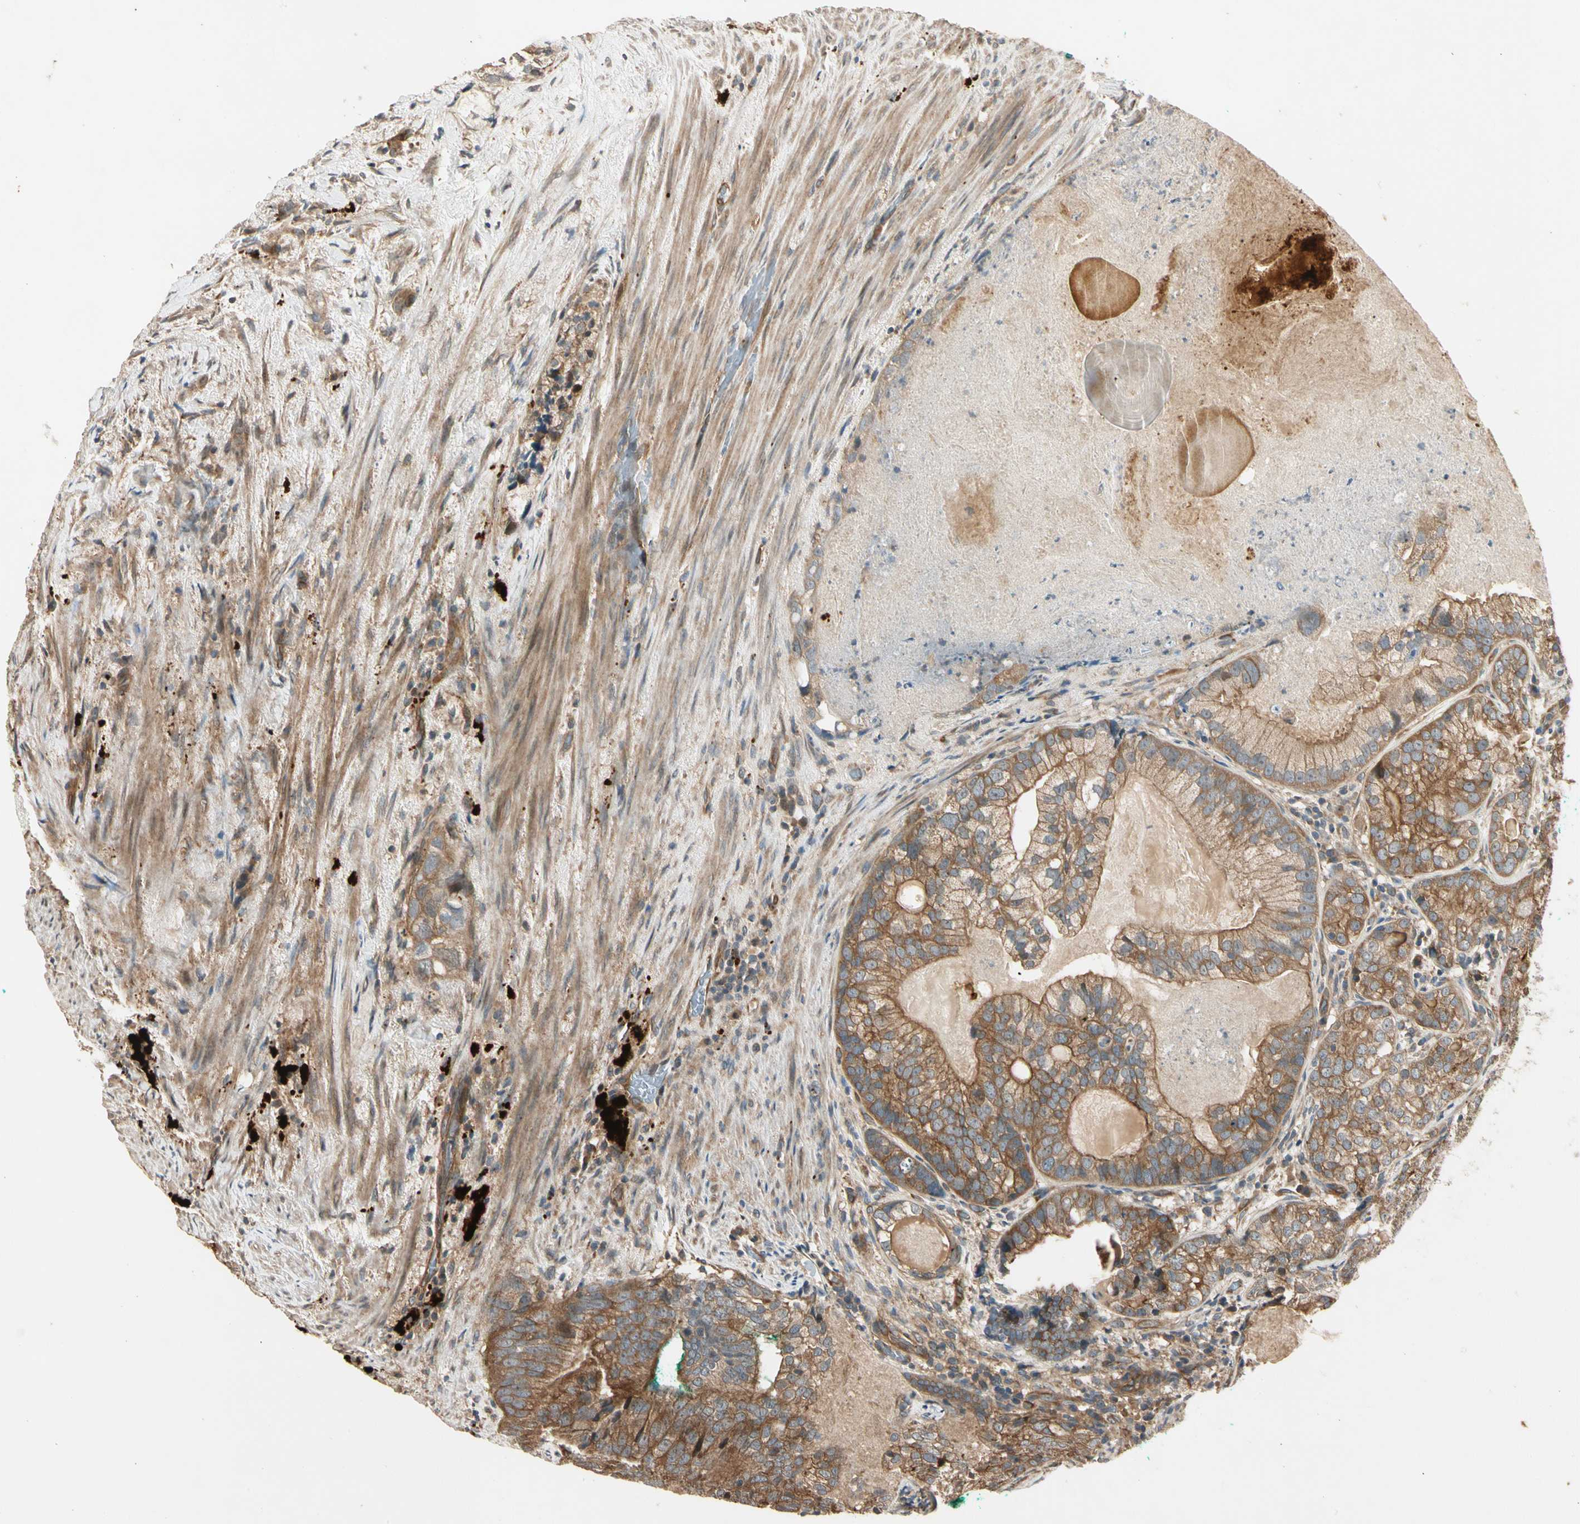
{"staining": {"intensity": "weak", "quantity": ">75%", "location": "cytoplasmic/membranous"}, "tissue": "prostate cancer", "cell_type": "Tumor cells", "image_type": "cancer", "snomed": [{"axis": "morphology", "description": "Adenocarcinoma, High grade"}, {"axis": "topography", "description": "Prostate"}], "caption": "A brown stain shows weak cytoplasmic/membranous staining of a protein in prostate high-grade adenocarcinoma tumor cells. The protein of interest is stained brown, and the nuclei are stained in blue (DAB IHC with brightfield microscopy, high magnification).", "gene": "ROCK2", "patient": {"sex": "male", "age": 66}}